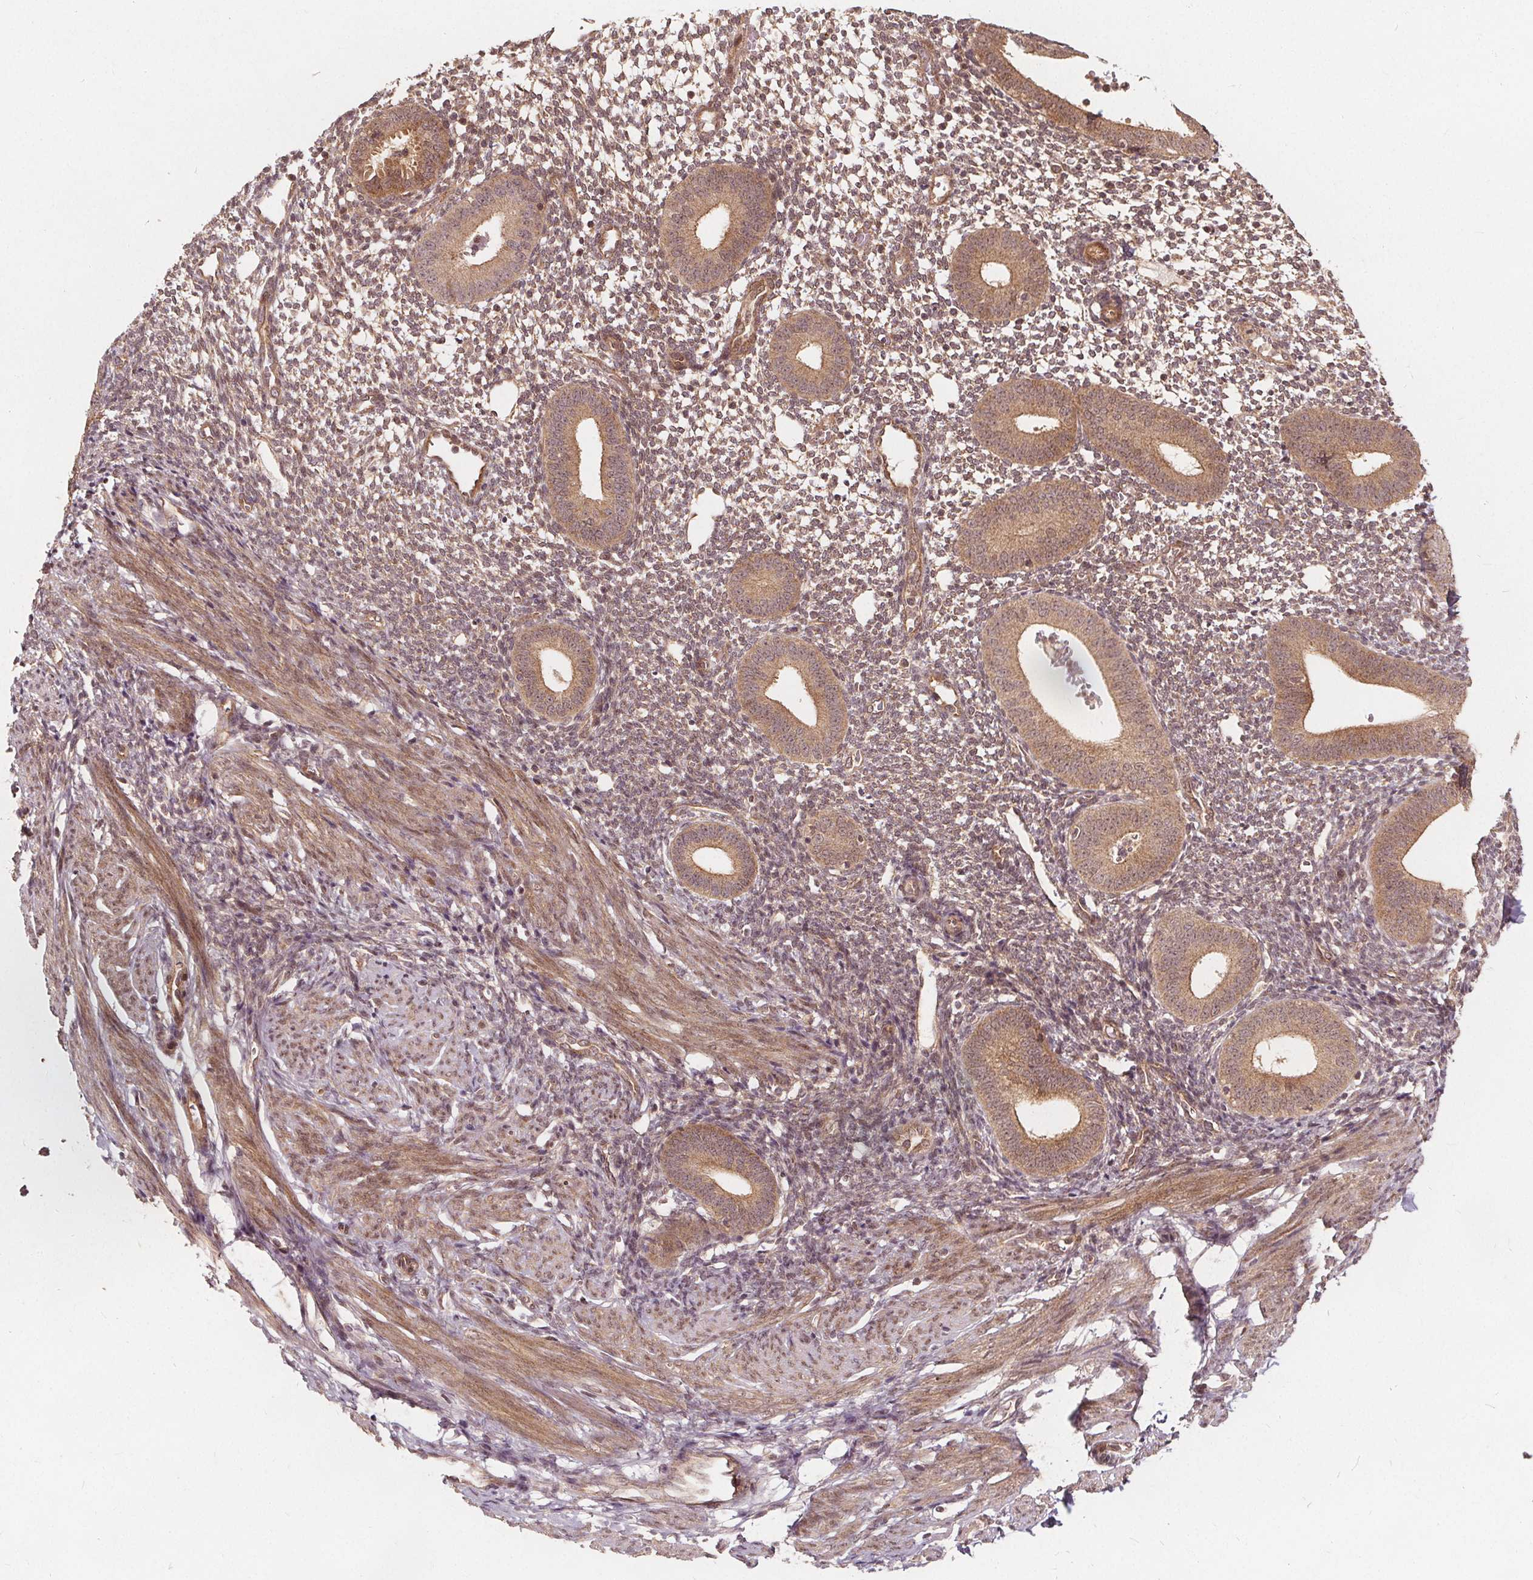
{"staining": {"intensity": "moderate", "quantity": "25%-75%", "location": "cytoplasmic/membranous"}, "tissue": "endometrium", "cell_type": "Cells in endometrial stroma", "image_type": "normal", "snomed": [{"axis": "morphology", "description": "Normal tissue, NOS"}, {"axis": "topography", "description": "Endometrium"}], "caption": "Immunohistochemistry histopathology image of benign endometrium: human endometrium stained using immunohistochemistry exhibits medium levels of moderate protein expression localized specifically in the cytoplasmic/membranous of cells in endometrial stroma, appearing as a cytoplasmic/membranous brown color.", "gene": "PPP1CB", "patient": {"sex": "female", "age": 40}}